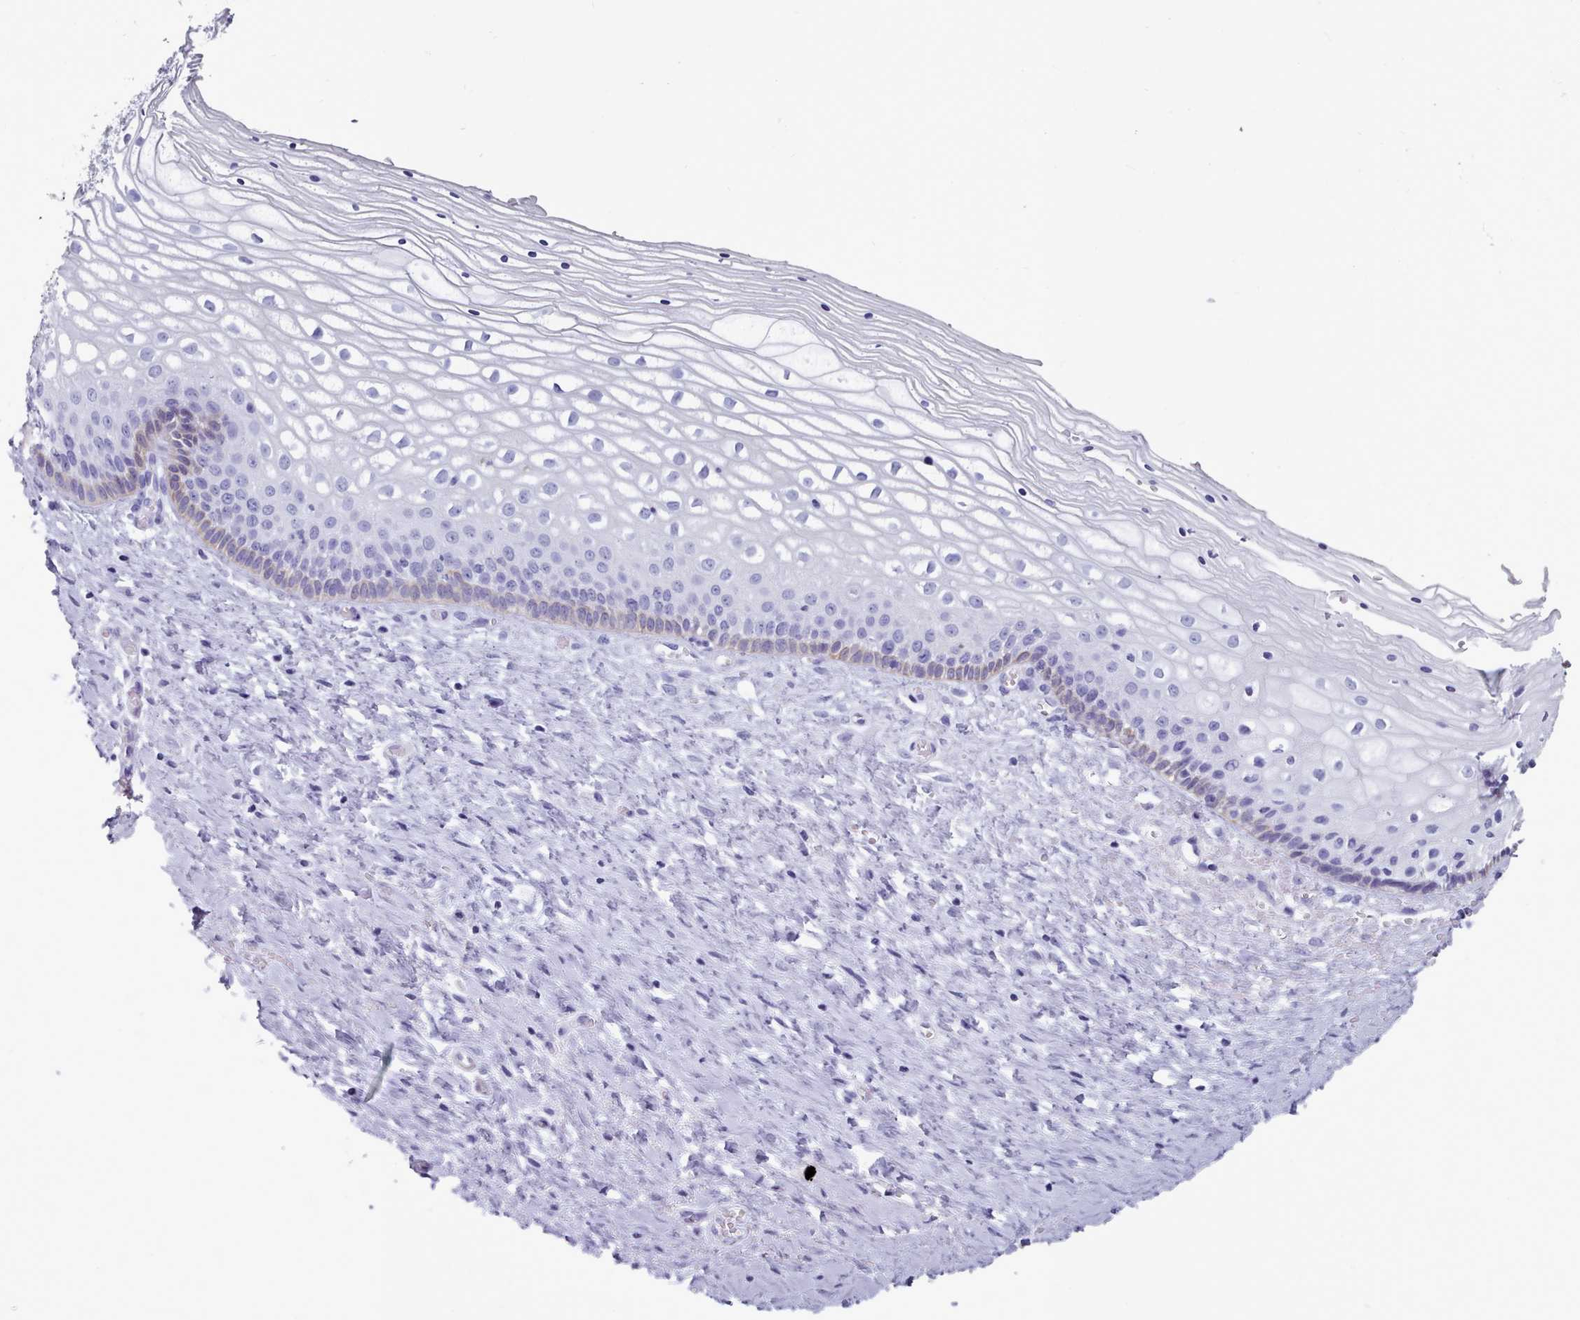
{"staining": {"intensity": "weak", "quantity": "<25%", "location": "cytoplasmic/membranous"}, "tissue": "vagina", "cell_type": "Squamous epithelial cells", "image_type": "normal", "snomed": [{"axis": "morphology", "description": "Normal tissue, NOS"}, {"axis": "topography", "description": "Vagina"}], "caption": "Immunohistochemistry image of benign vagina: human vagina stained with DAB shows no significant protein staining in squamous epithelial cells.", "gene": "FPGS", "patient": {"sex": "female", "age": 59}}